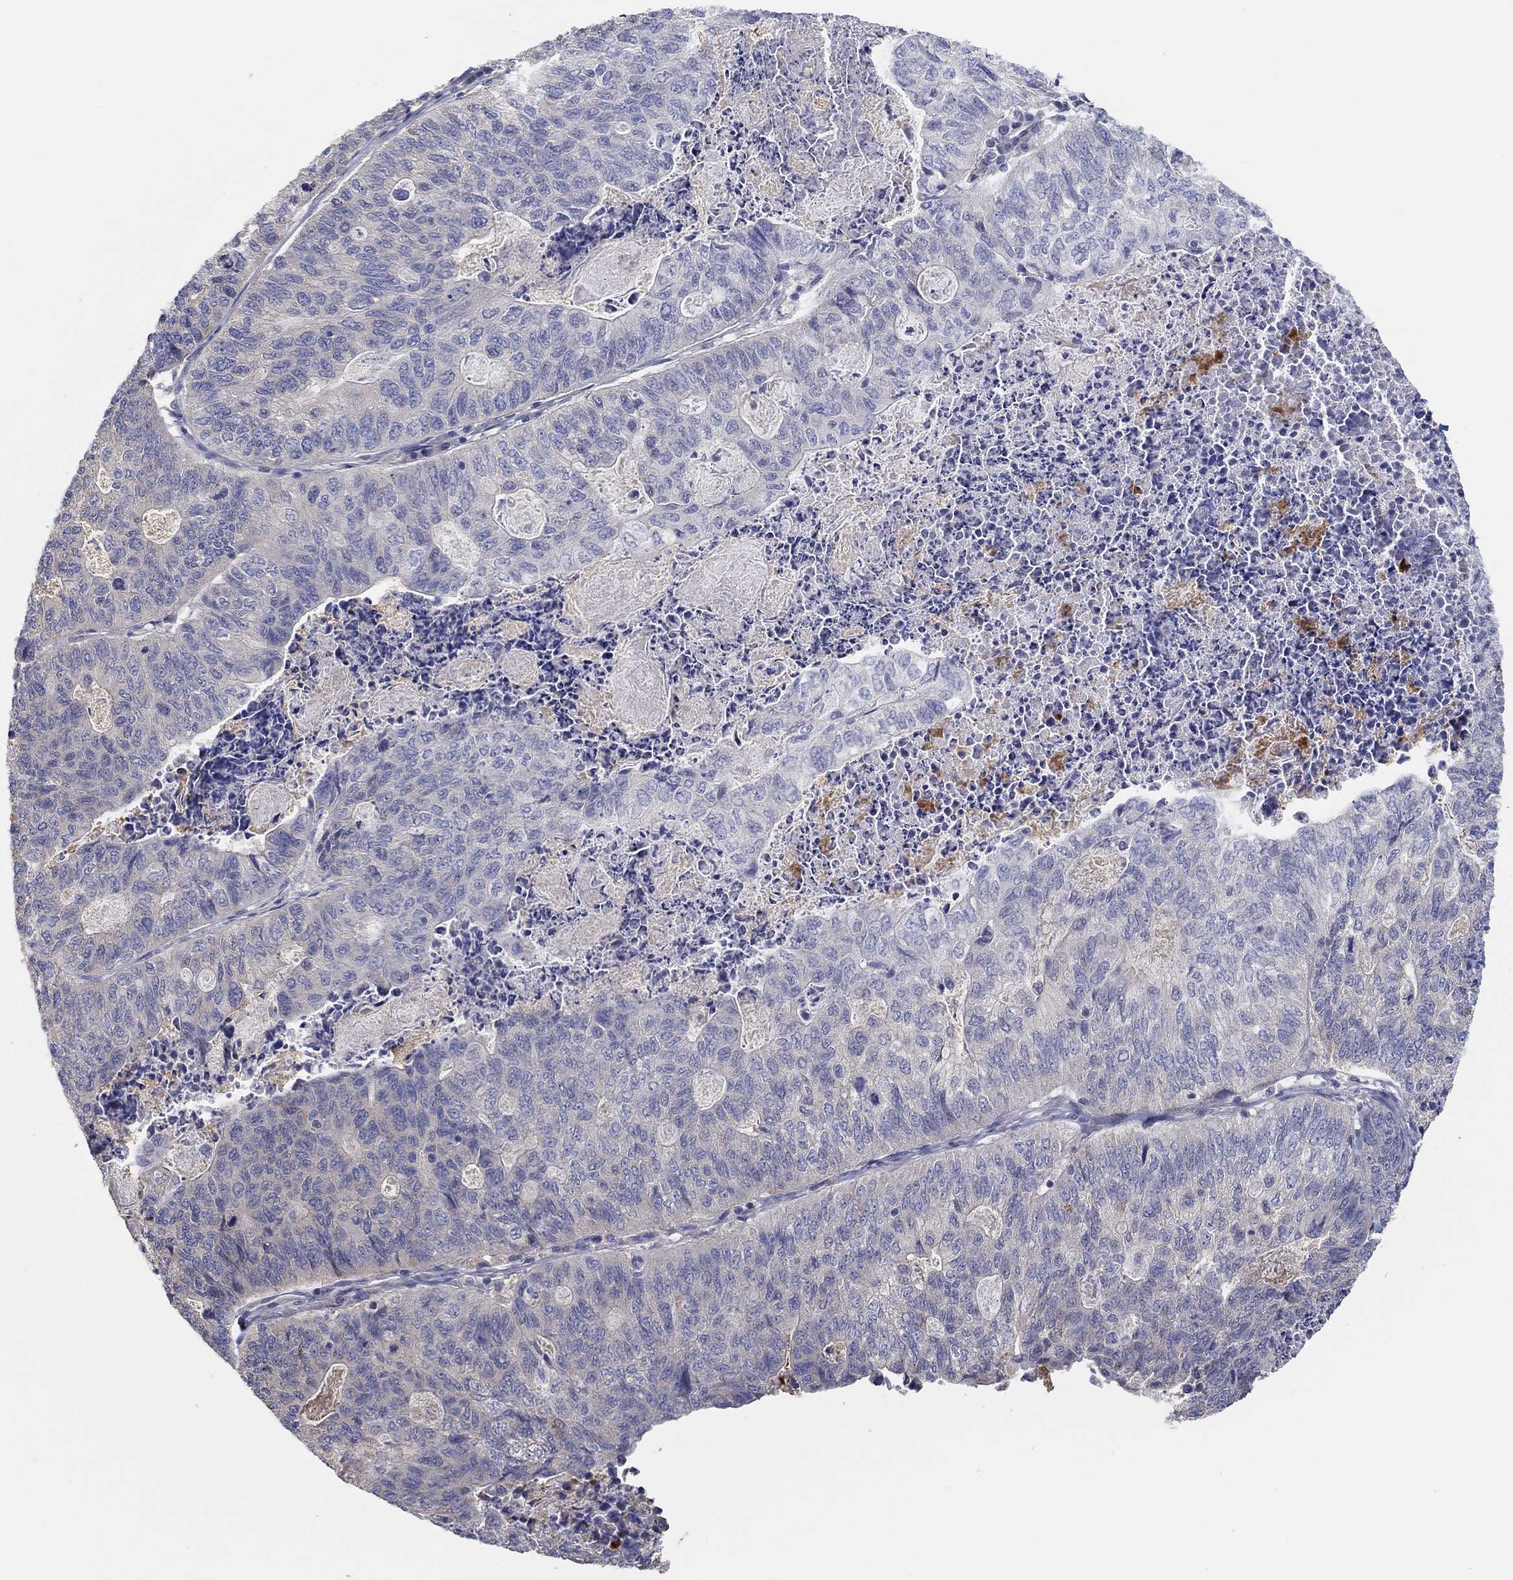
{"staining": {"intensity": "negative", "quantity": "none", "location": "none"}, "tissue": "stomach cancer", "cell_type": "Tumor cells", "image_type": "cancer", "snomed": [{"axis": "morphology", "description": "Adenocarcinoma, NOS"}, {"axis": "topography", "description": "Stomach, upper"}], "caption": "This is an immunohistochemistry (IHC) micrograph of stomach cancer. There is no expression in tumor cells.", "gene": "DOCK3", "patient": {"sex": "female", "age": 67}}